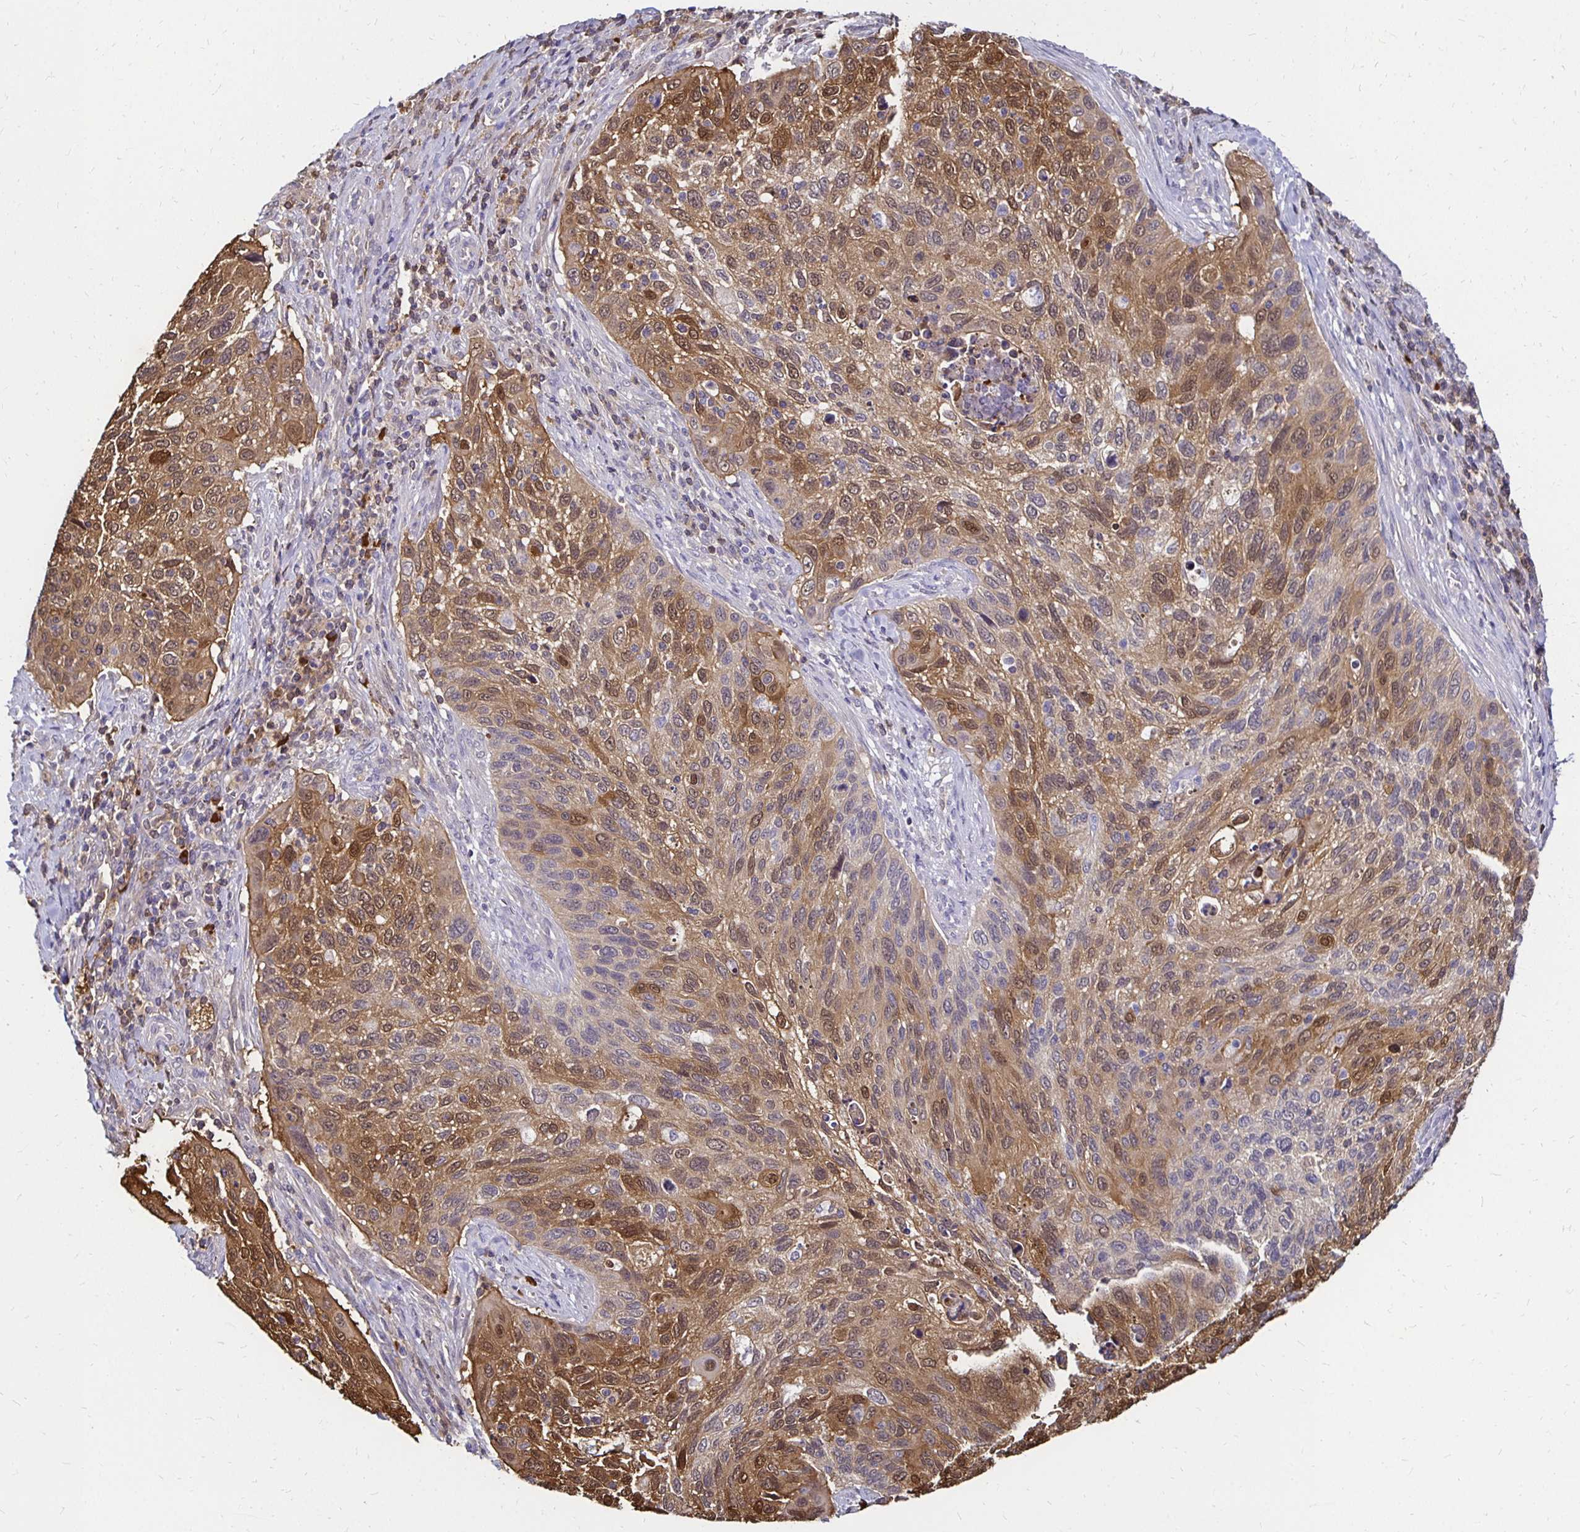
{"staining": {"intensity": "moderate", "quantity": ">75%", "location": "cytoplasmic/membranous,nuclear"}, "tissue": "cervical cancer", "cell_type": "Tumor cells", "image_type": "cancer", "snomed": [{"axis": "morphology", "description": "Squamous cell carcinoma, NOS"}, {"axis": "topography", "description": "Cervix"}], "caption": "Squamous cell carcinoma (cervical) stained with a brown dye demonstrates moderate cytoplasmic/membranous and nuclear positive positivity in approximately >75% of tumor cells.", "gene": "TXN", "patient": {"sex": "female", "age": 70}}